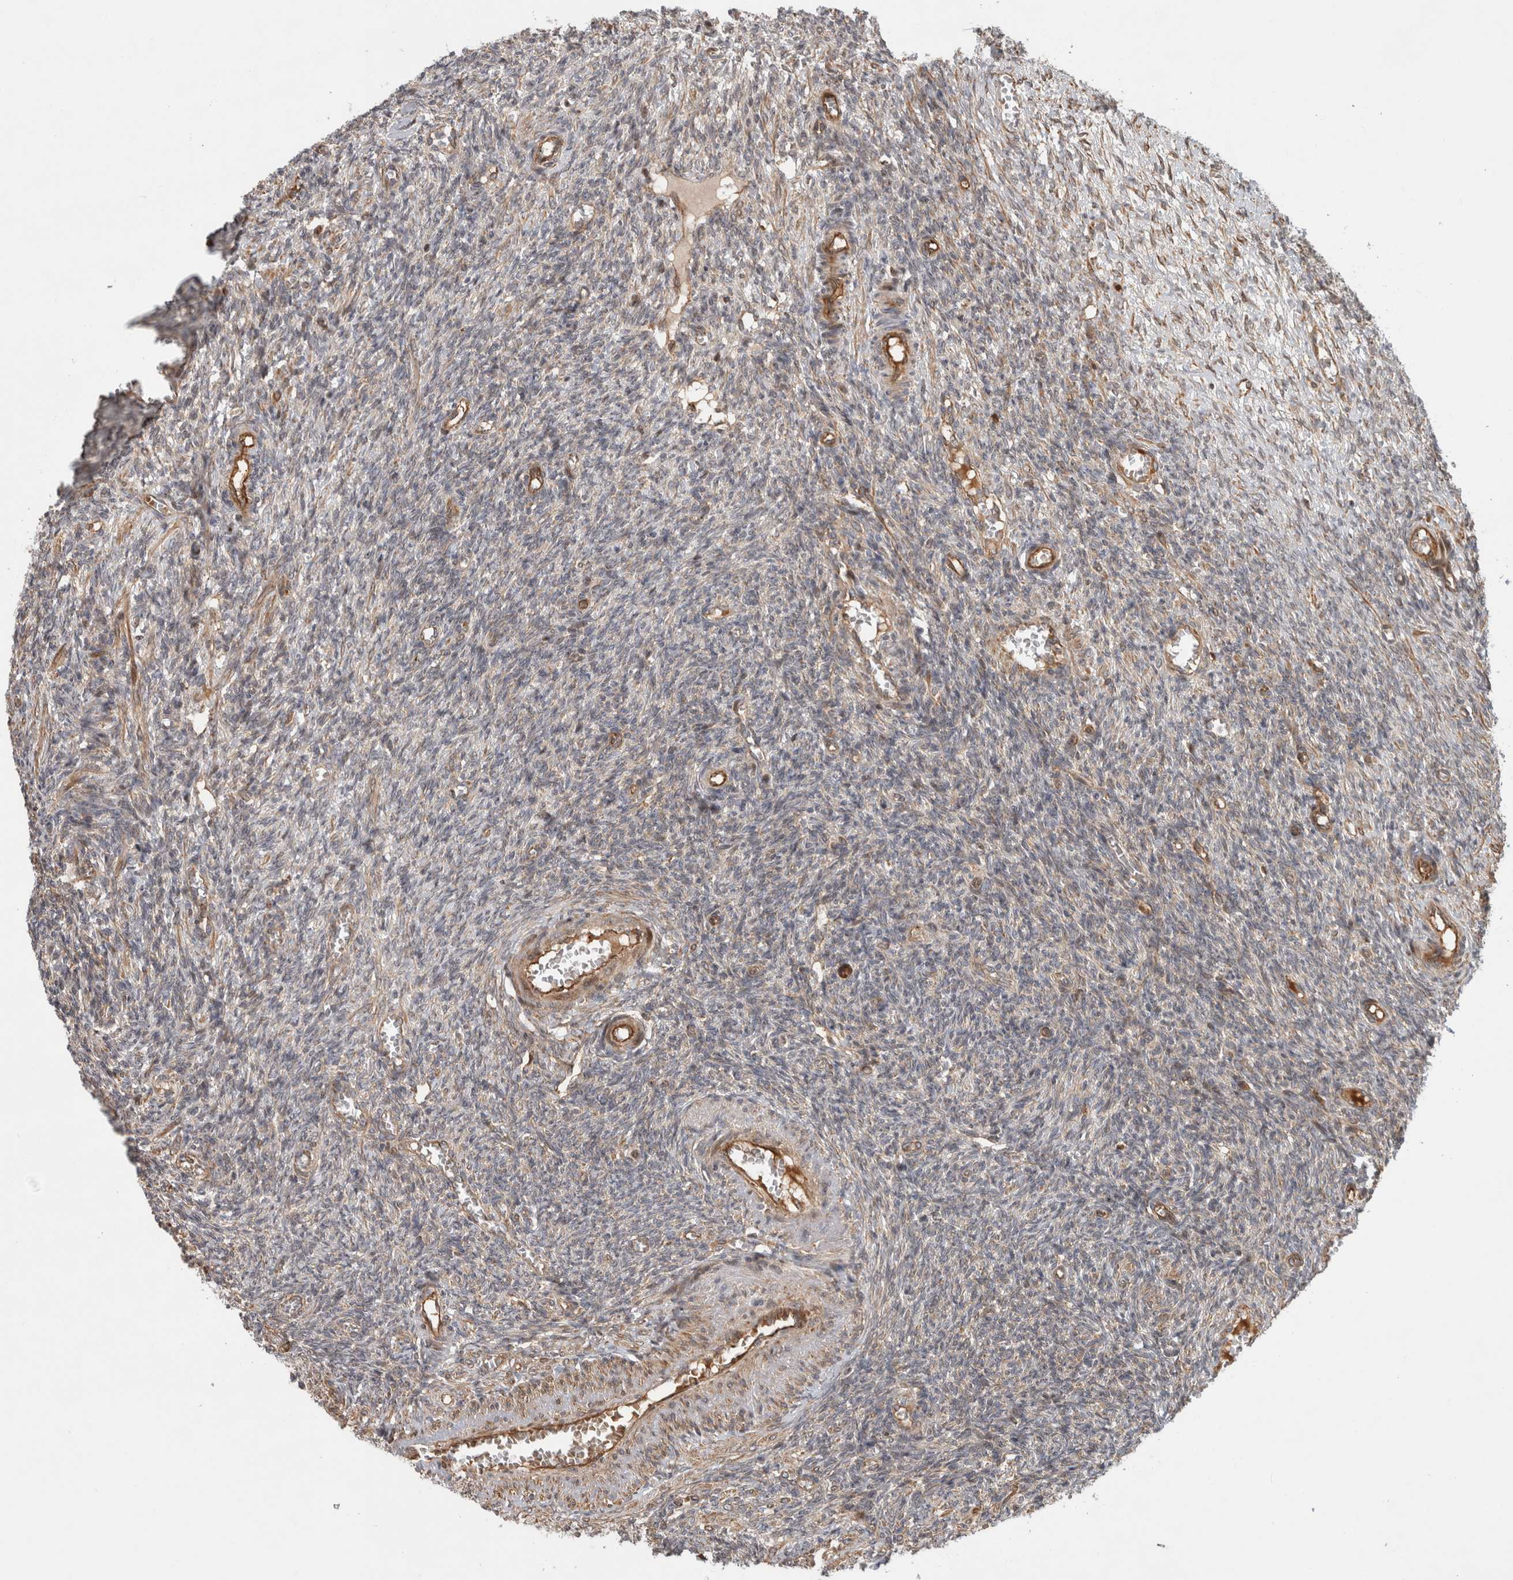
{"staining": {"intensity": "moderate", "quantity": ">75%", "location": "cytoplasmic/membranous"}, "tissue": "ovary", "cell_type": "Follicle cells", "image_type": "normal", "snomed": [{"axis": "morphology", "description": "Normal tissue, NOS"}, {"axis": "topography", "description": "Ovary"}], "caption": "Human ovary stained with a brown dye exhibits moderate cytoplasmic/membranous positive staining in approximately >75% of follicle cells.", "gene": "TUBD1", "patient": {"sex": "female", "age": 27}}